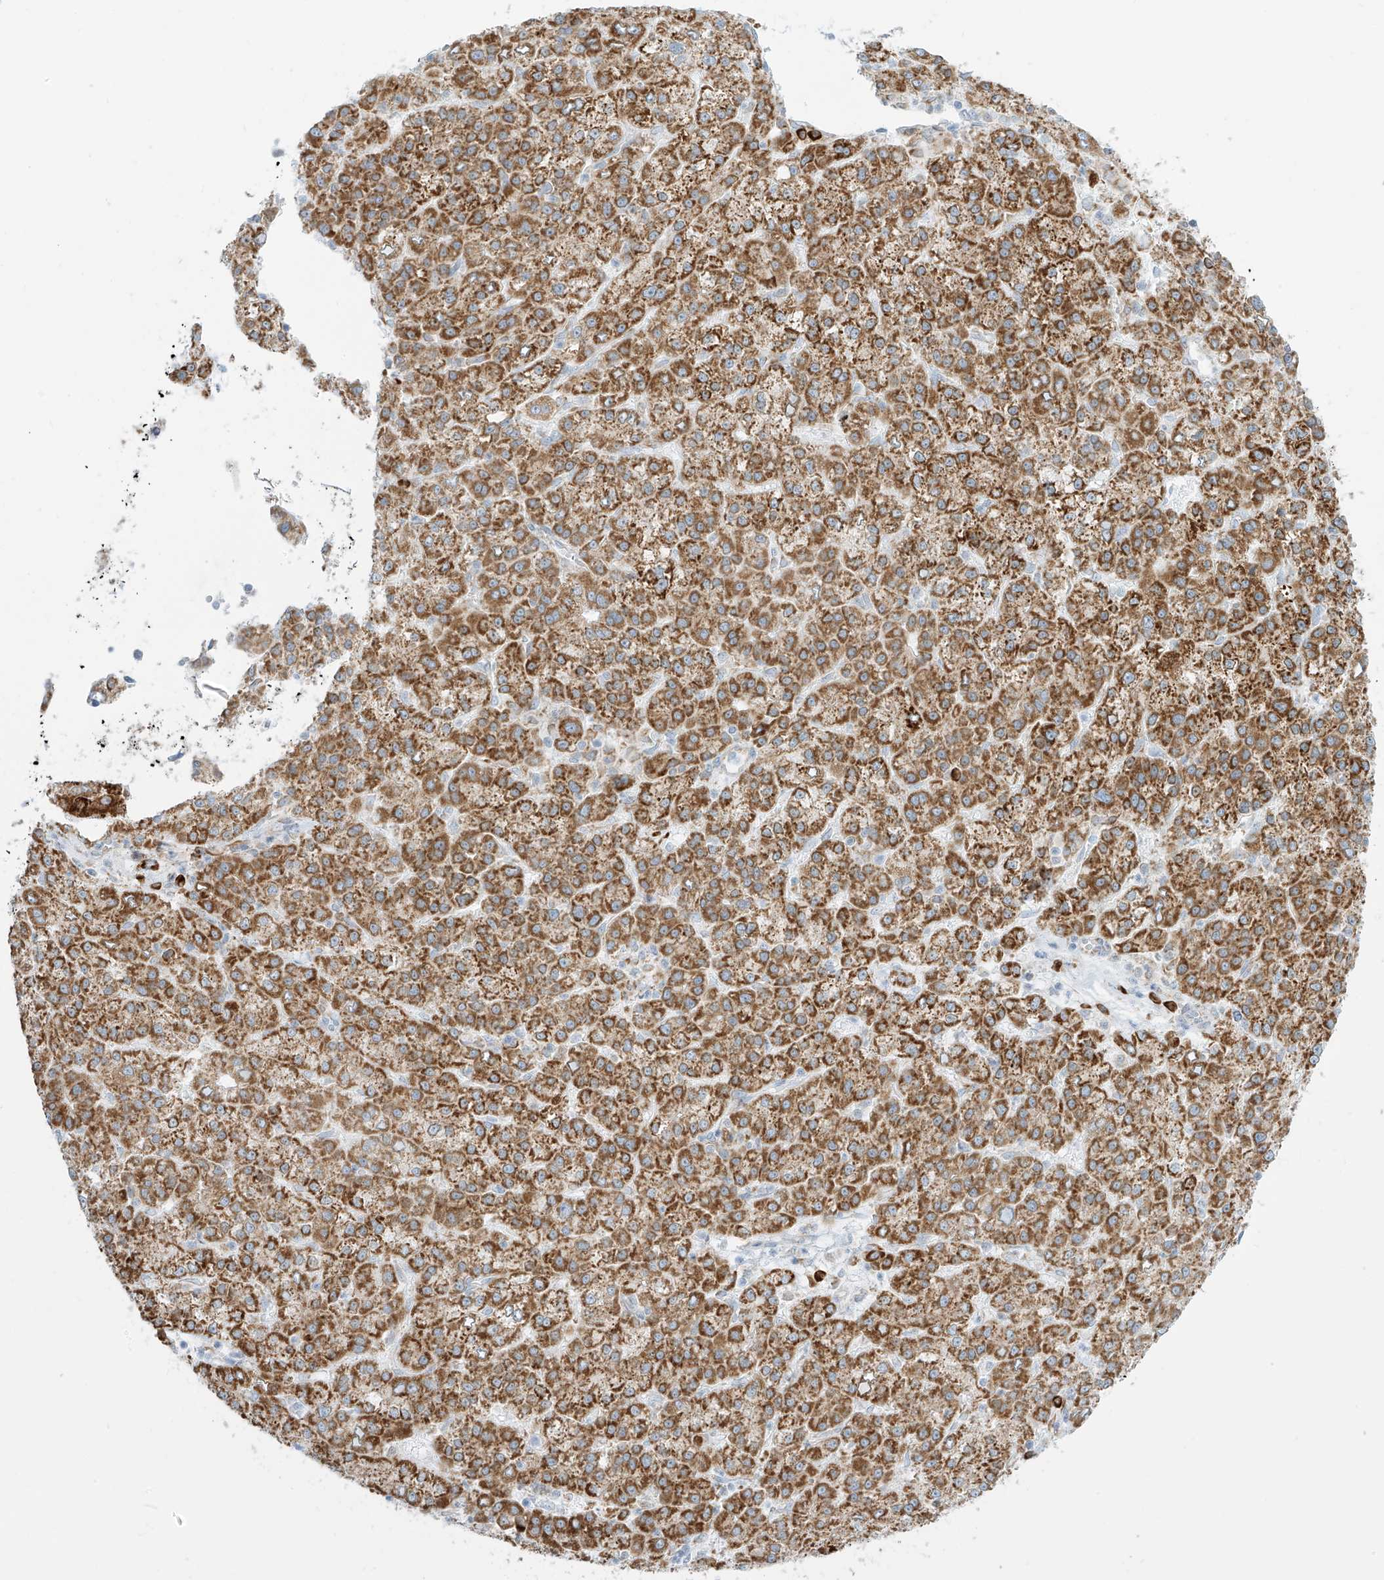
{"staining": {"intensity": "moderate", "quantity": ">75%", "location": "cytoplasmic/membranous"}, "tissue": "liver cancer", "cell_type": "Tumor cells", "image_type": "cancer", "snomed": [{"axis": "morphology", "description": "Carcinoma, Hepatocellular, NOS"}, {"axis": "topography", "description": "Liver"}], "caption": "The histopathology image exhibits staining of liver hepatocellular carcinoma, revealing moderate cytoplasmic/membranous protein staining (brown color) within tumor cells. The staining was performed using DAB (3,3'-diaminobenzidine), with brown indicating positive protein expression. Nuclei are stained blue with hematoxylin.", "gene": "LRRC59", "patient": {"sex": "female", "age": 58}}